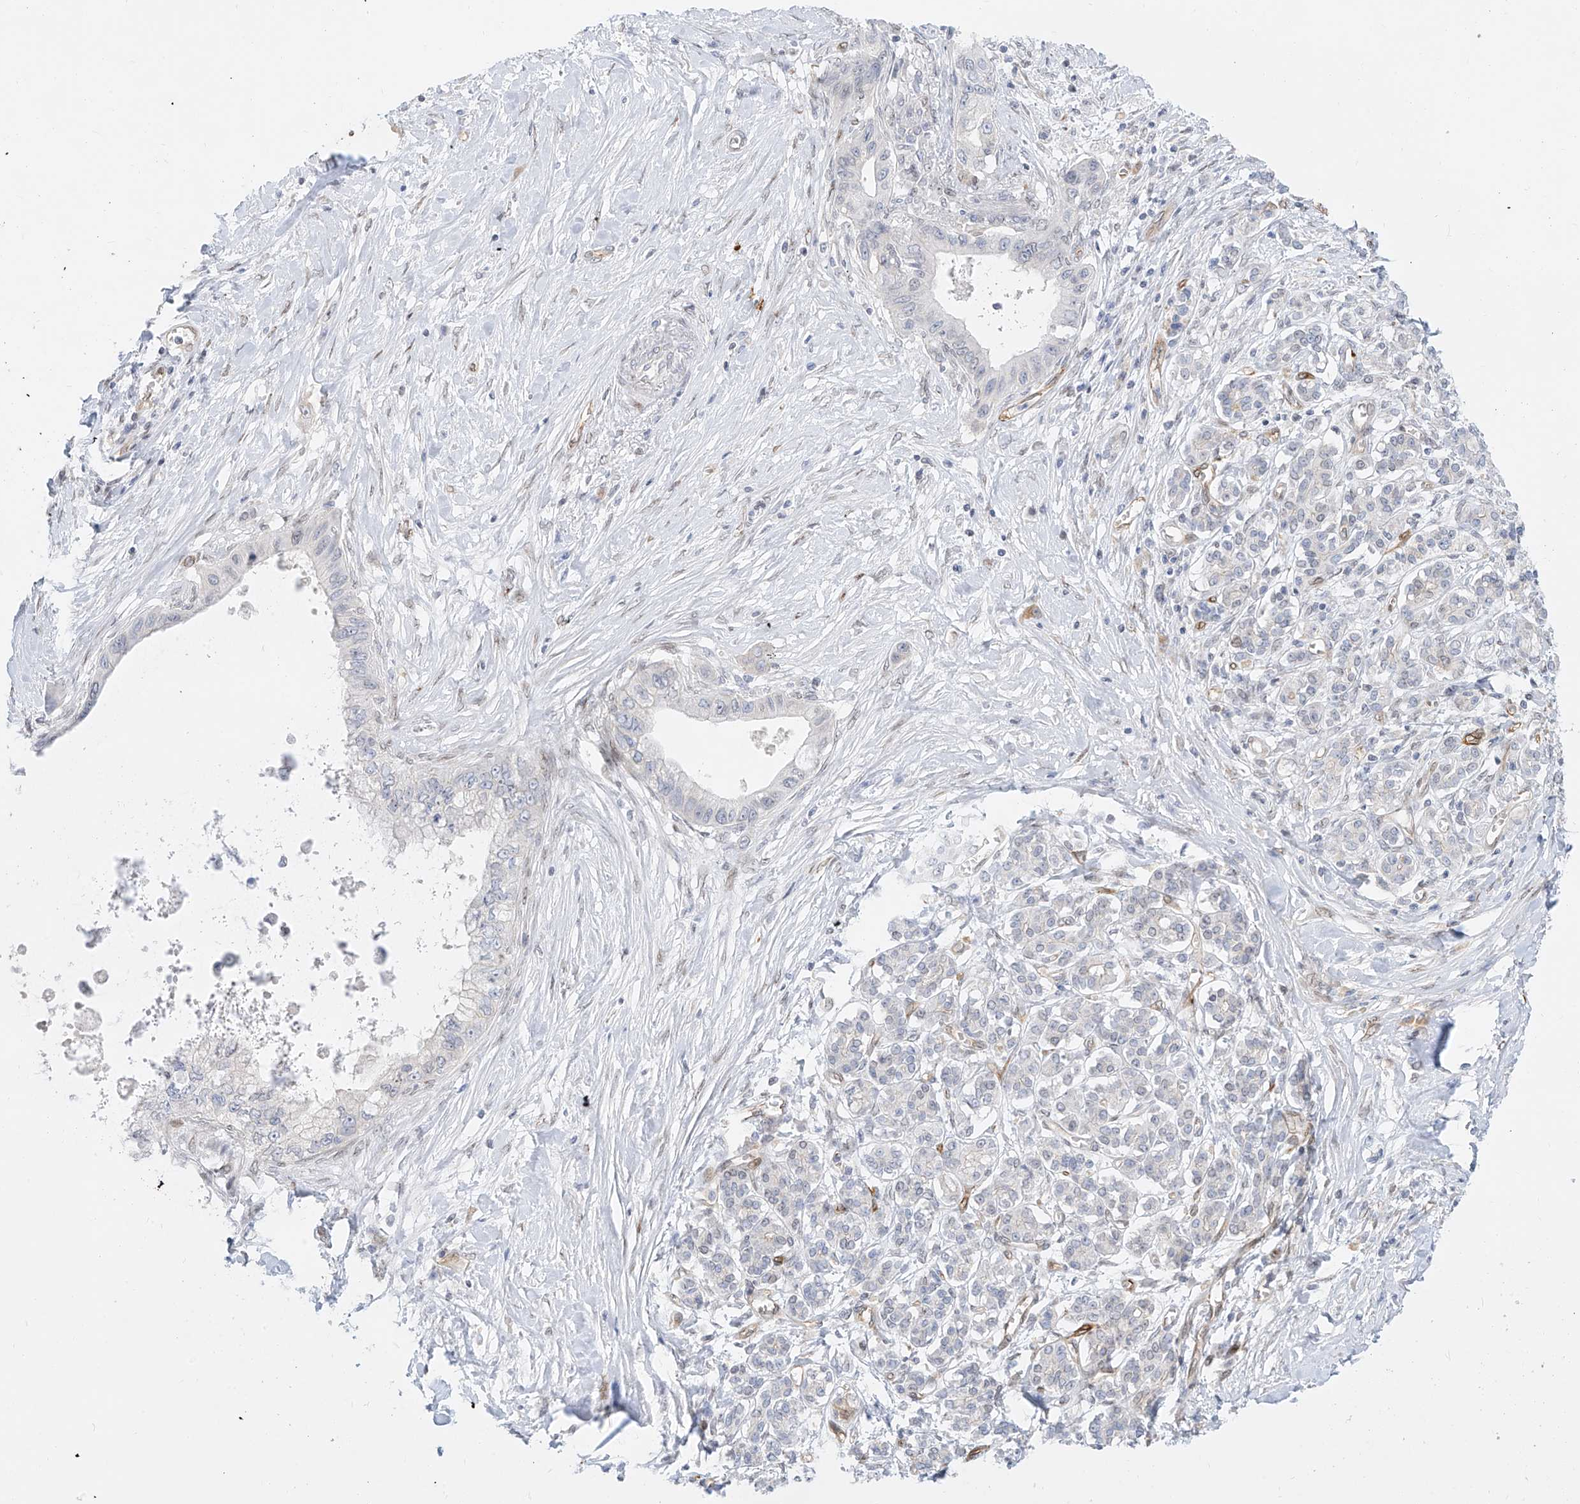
{"staining": {"intensity": "negative", "quantity": "none", "location": "none"}, "tissue": "pancreatic cancer", "cell_type": "Tumor cells", "image_type": "cancer", "snomed": [{"axis": "morphology", "description": "Adenocarcinoma, NOS"}, {"axis": "topography", "description": "Pancreas"}], "caption": "An immunohistochemistry (IHC) micrograph of pancreatic adenocarcinoma is shown. There is no staining in tumor cells of pancreatic adenocarcinoma.", "gene": "NHSL1", "patient": {"sex": "female", "age": 73}}